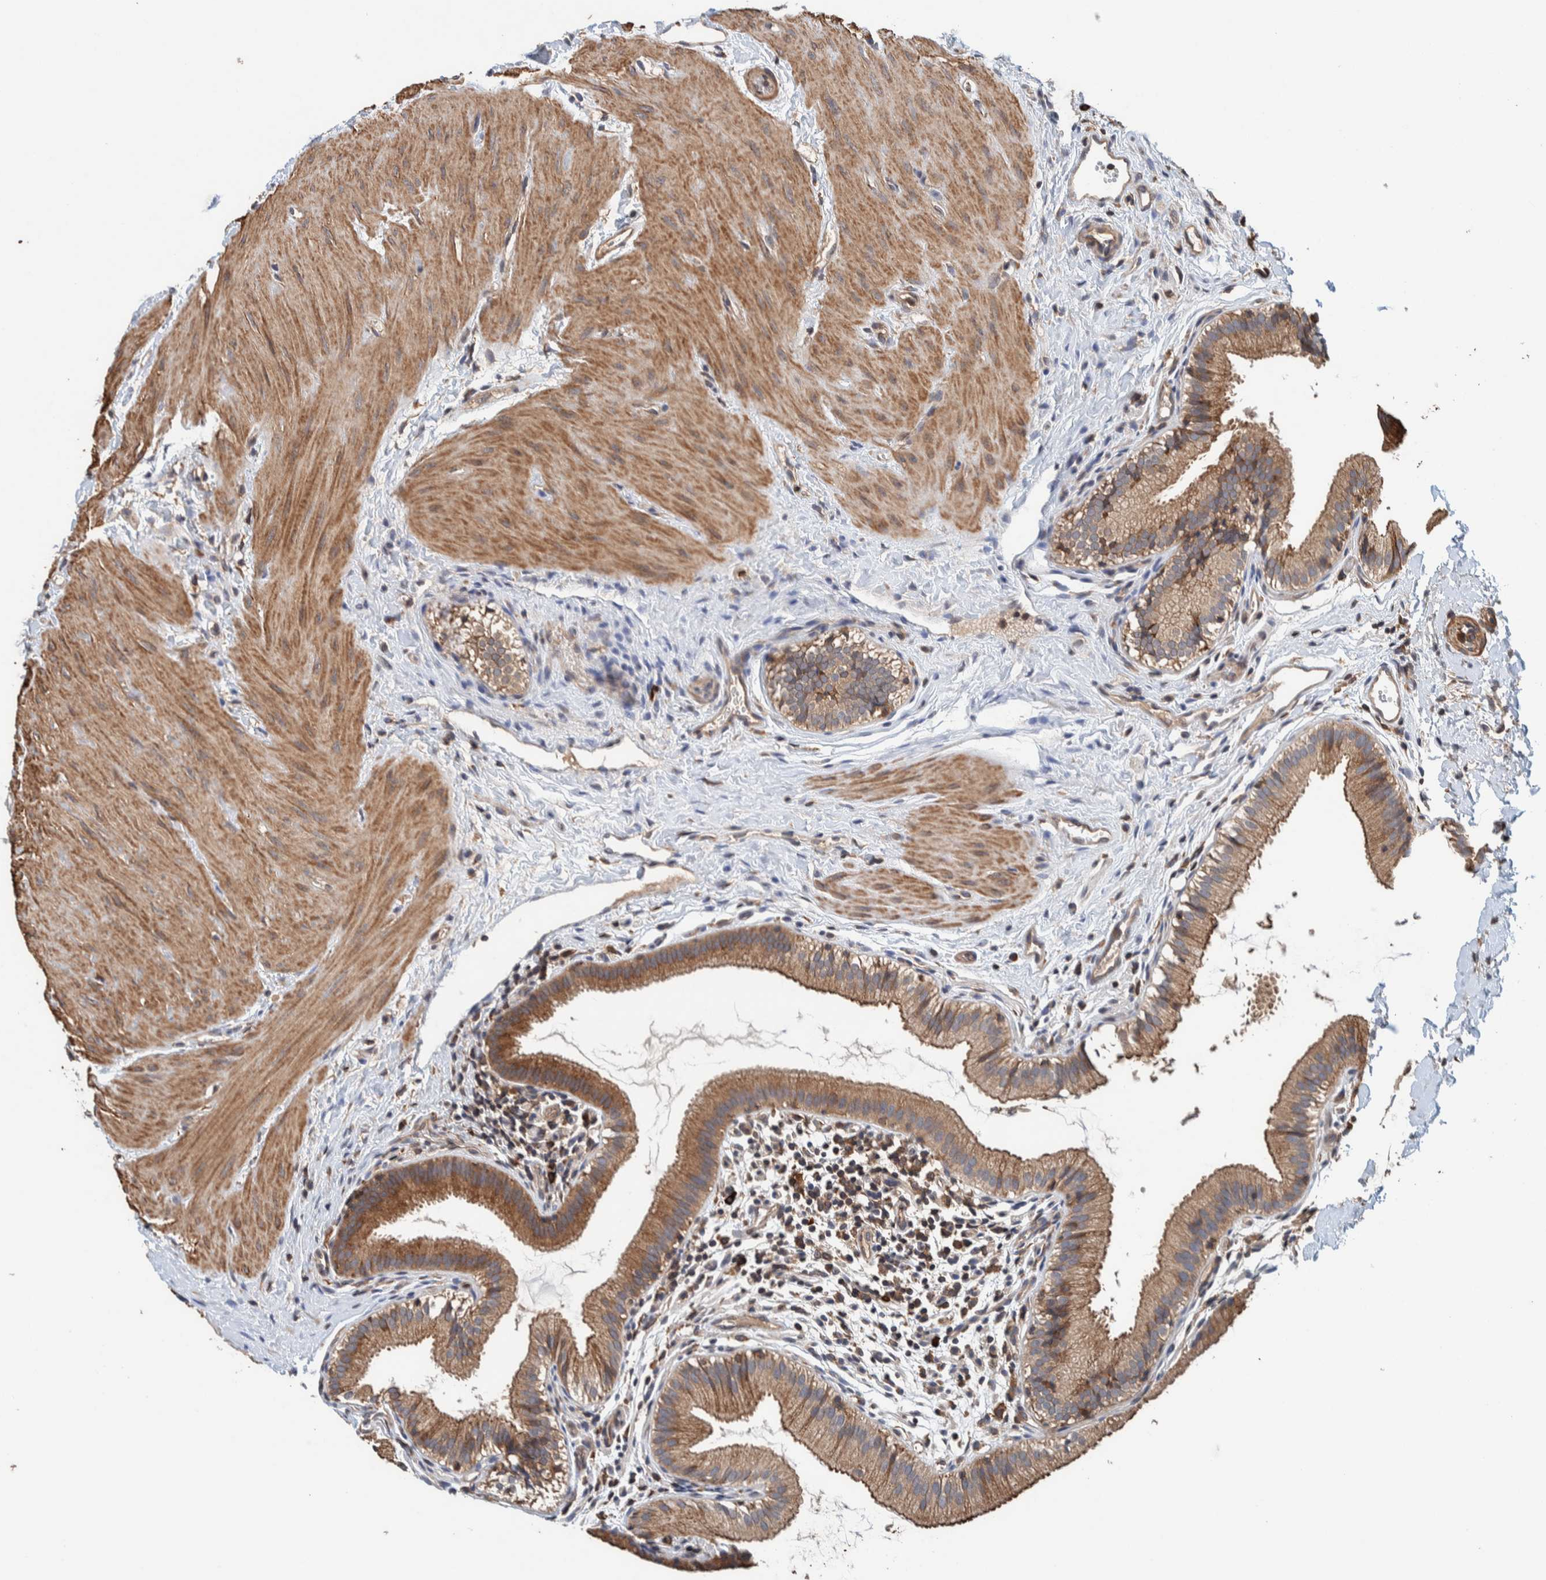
{"staining": {"intensity": "moderate", "quantity": ">75%", "location": "cytoplasmic/membranous"}, "tissue": "gallbladder", "cell_type": "Glandular cells", "image_type": "normal", "snomed": [{"axis": "morphology", "description": "Normal tissue, NOS"}, {"axis": "topography", "description": "Gallbladder"}], "caption": "A brown stain highlights moderate cytoplasmic/membranous expression of a protein in glandular cells of normal gallbladder.", "gene": "PLA2G3", "patient": {"sex": "female", "age": 26}}